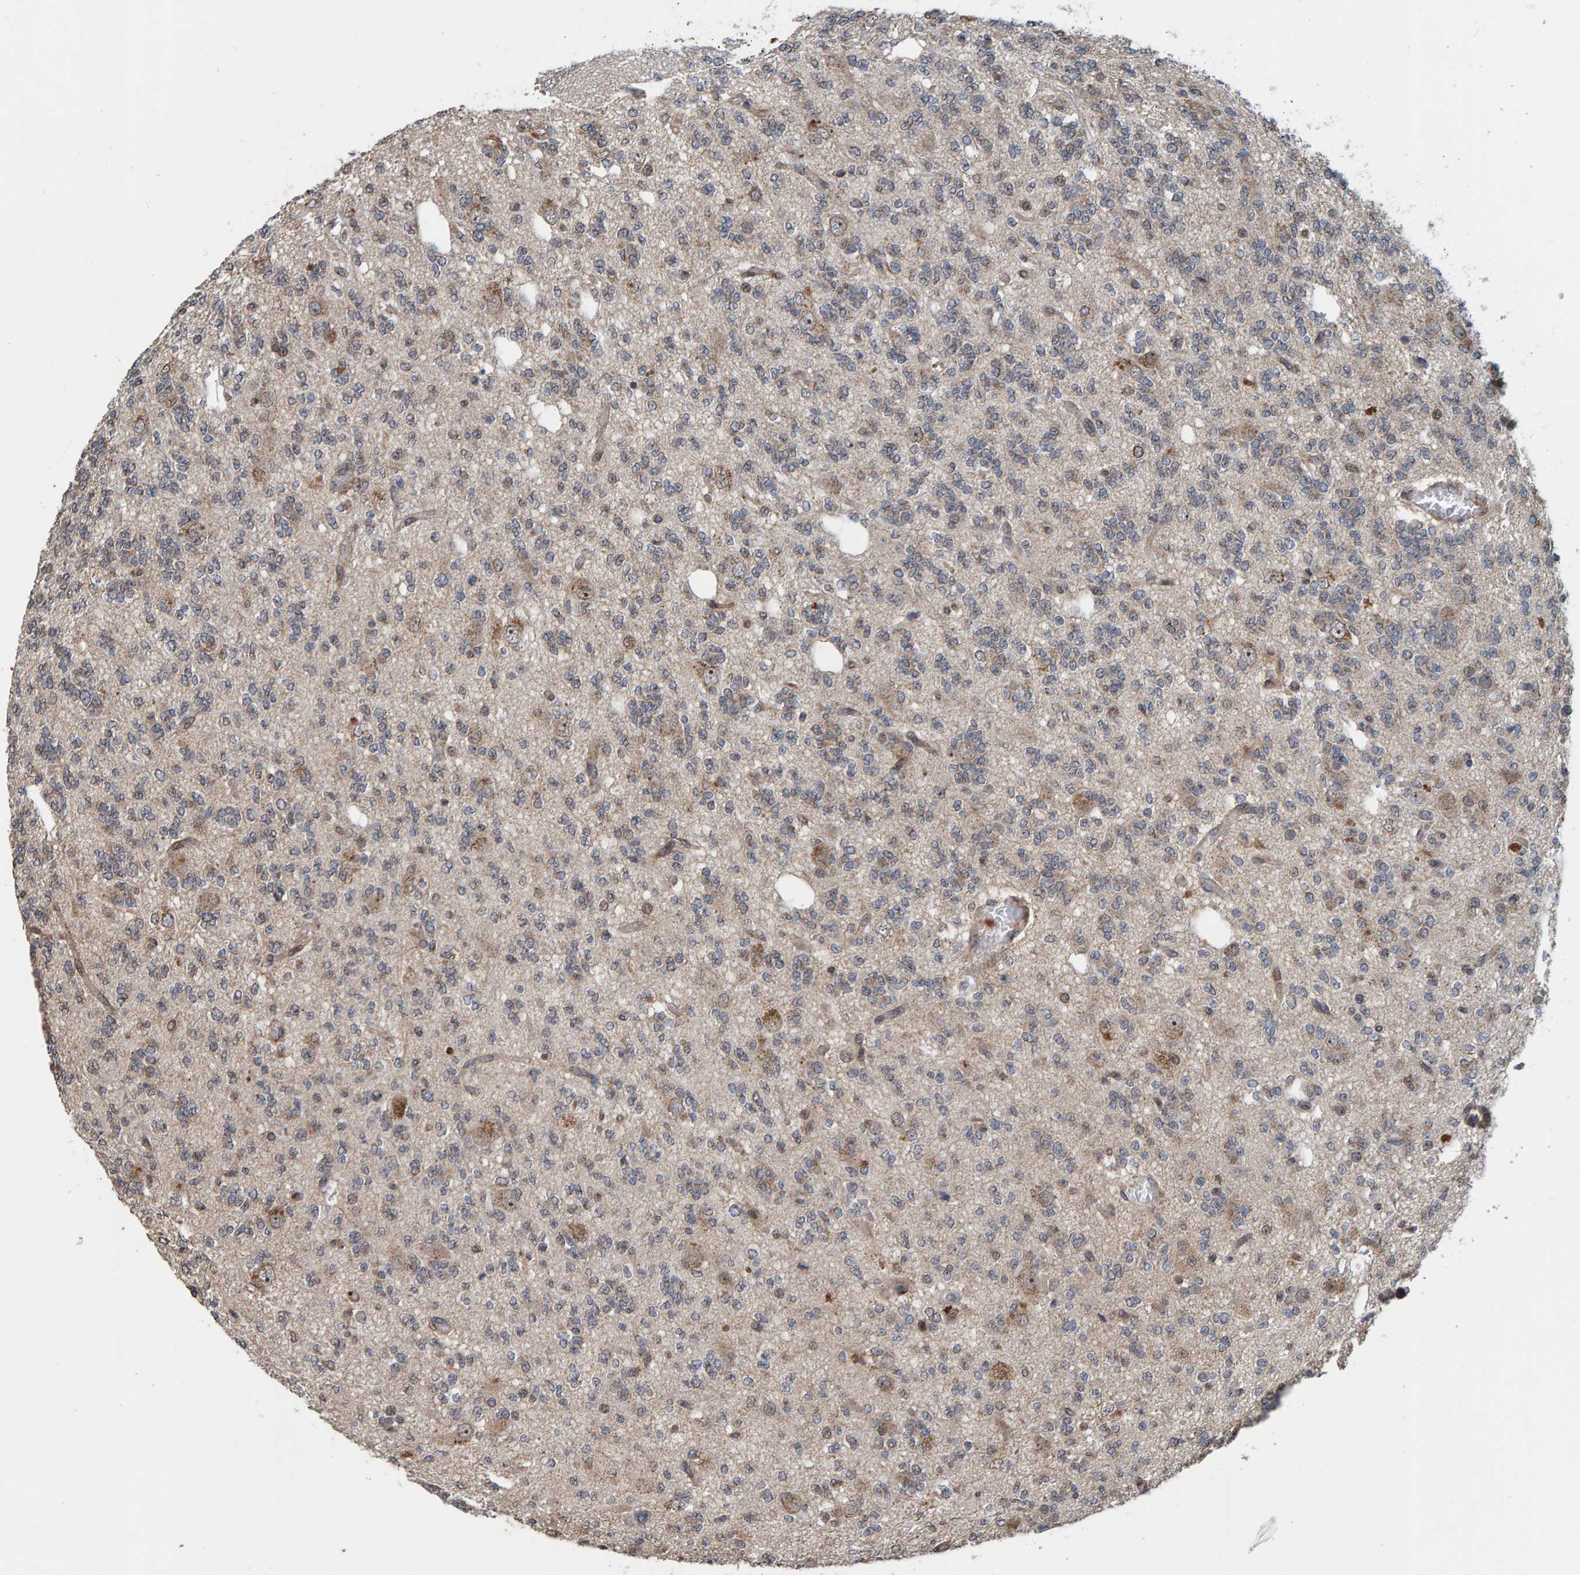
{"staining": {"intensity": "weak", "quantity": "<25%", "location": "cytoplasmic/membranous"}, "tissue": "glioma", "cell_type": "Tumor cells", "image_type": "cancer", "snomed": [{"axis": "morphology", "description": "Glioma, malignant, Low grade"}, {"axis": "topography", "description": "Brain"}], "caption": "The photomicrograph displays no staining of tumor cells in glioma.", "gene": "CCDC25", "patient": {"sex": "male", "age": 38}}